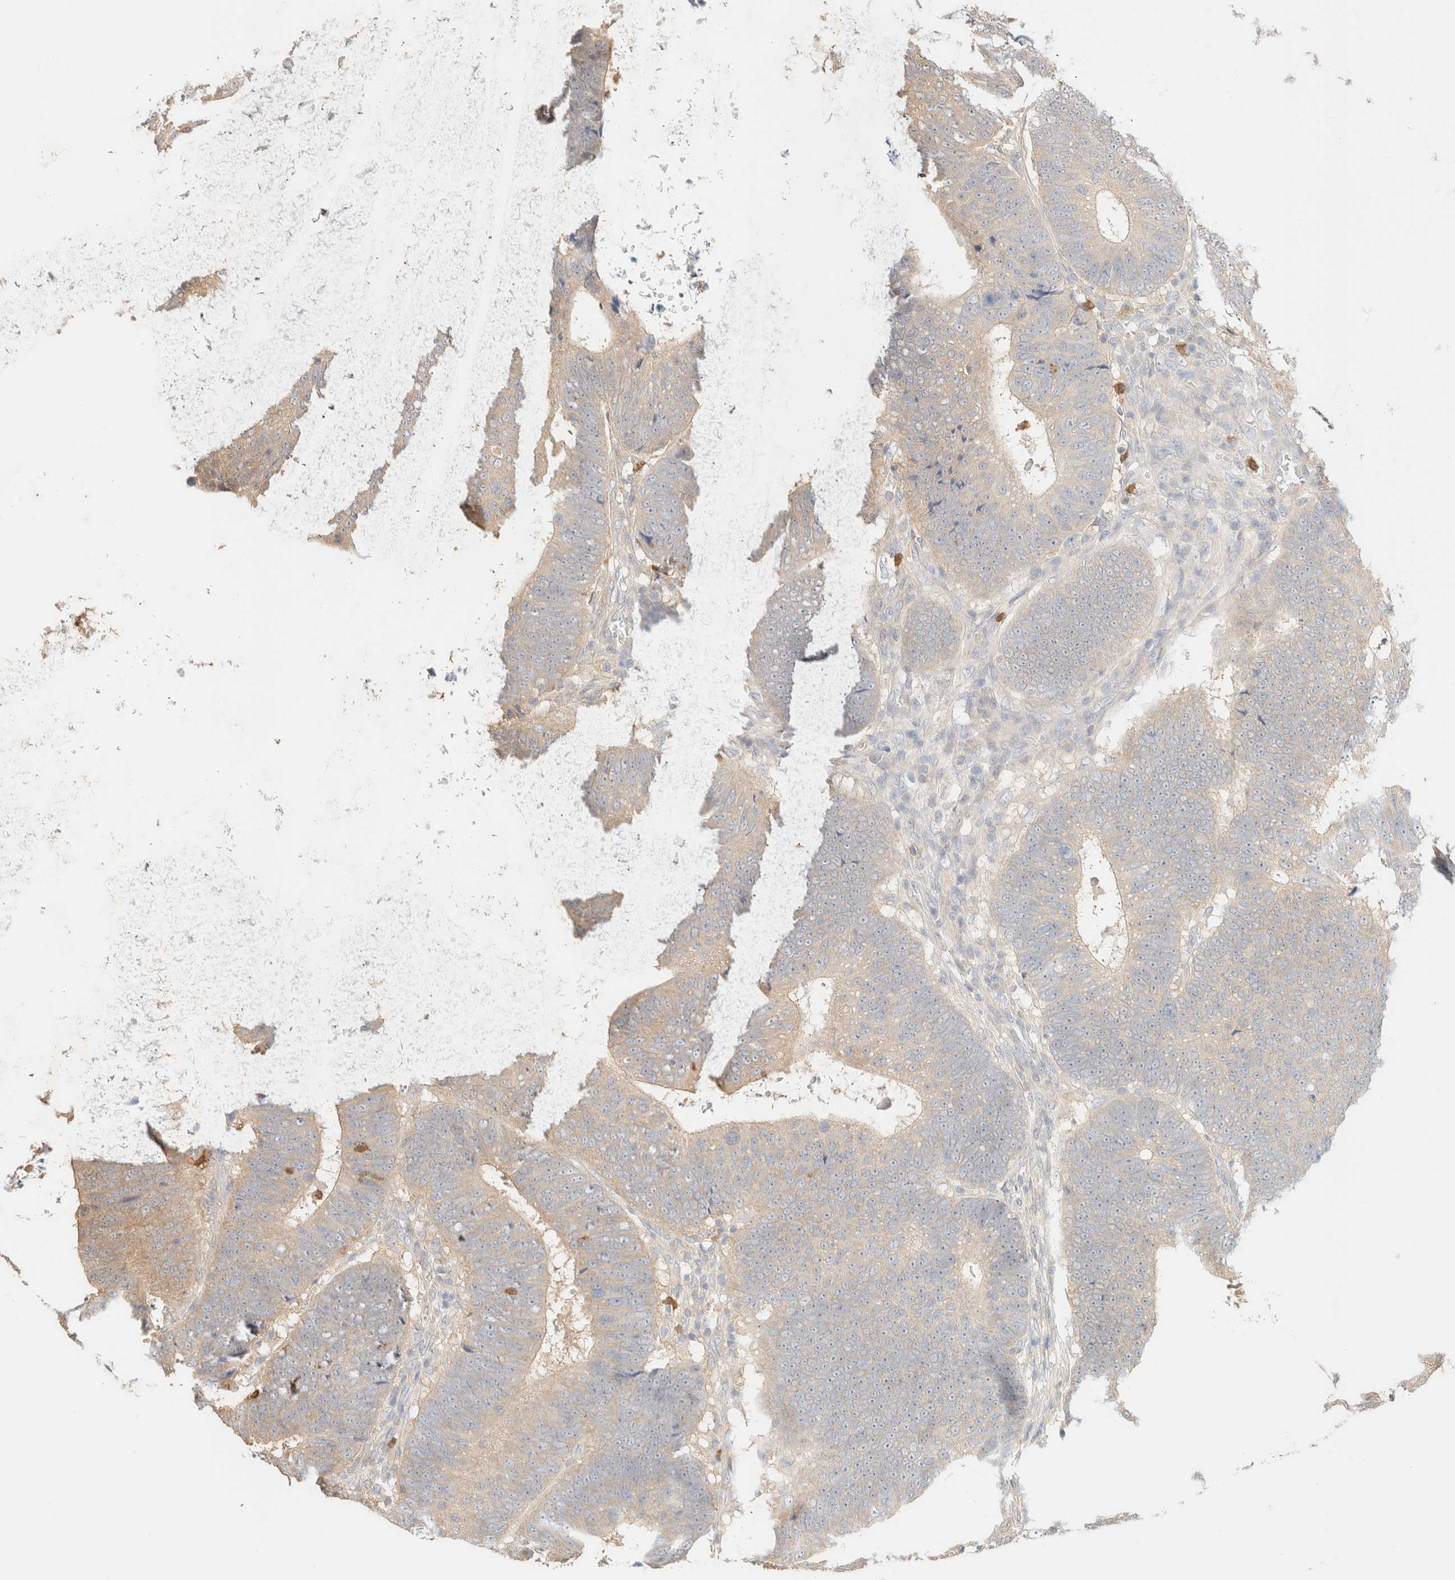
{"staining": {"intensity": "weak", "quantity": "<25%", "location": "cytoplasmic/membranous"}, "tissue": "colorectal cancer", "cell_type": "Tumor cells", "image_type": "cancer", "snomed": [{"axis": "morphology", "description": "Adenocarcinoma, NOS"}, {"axis": "topography", "description": "Colon"}], "caption": "IHC micrograph of colorectal cancer (adenocarcinoma) stained for a protein (brown), which exhibits no staining in tumor cells.", "gene": "GPI", "patient": {"sex": "male", "age": 56}}